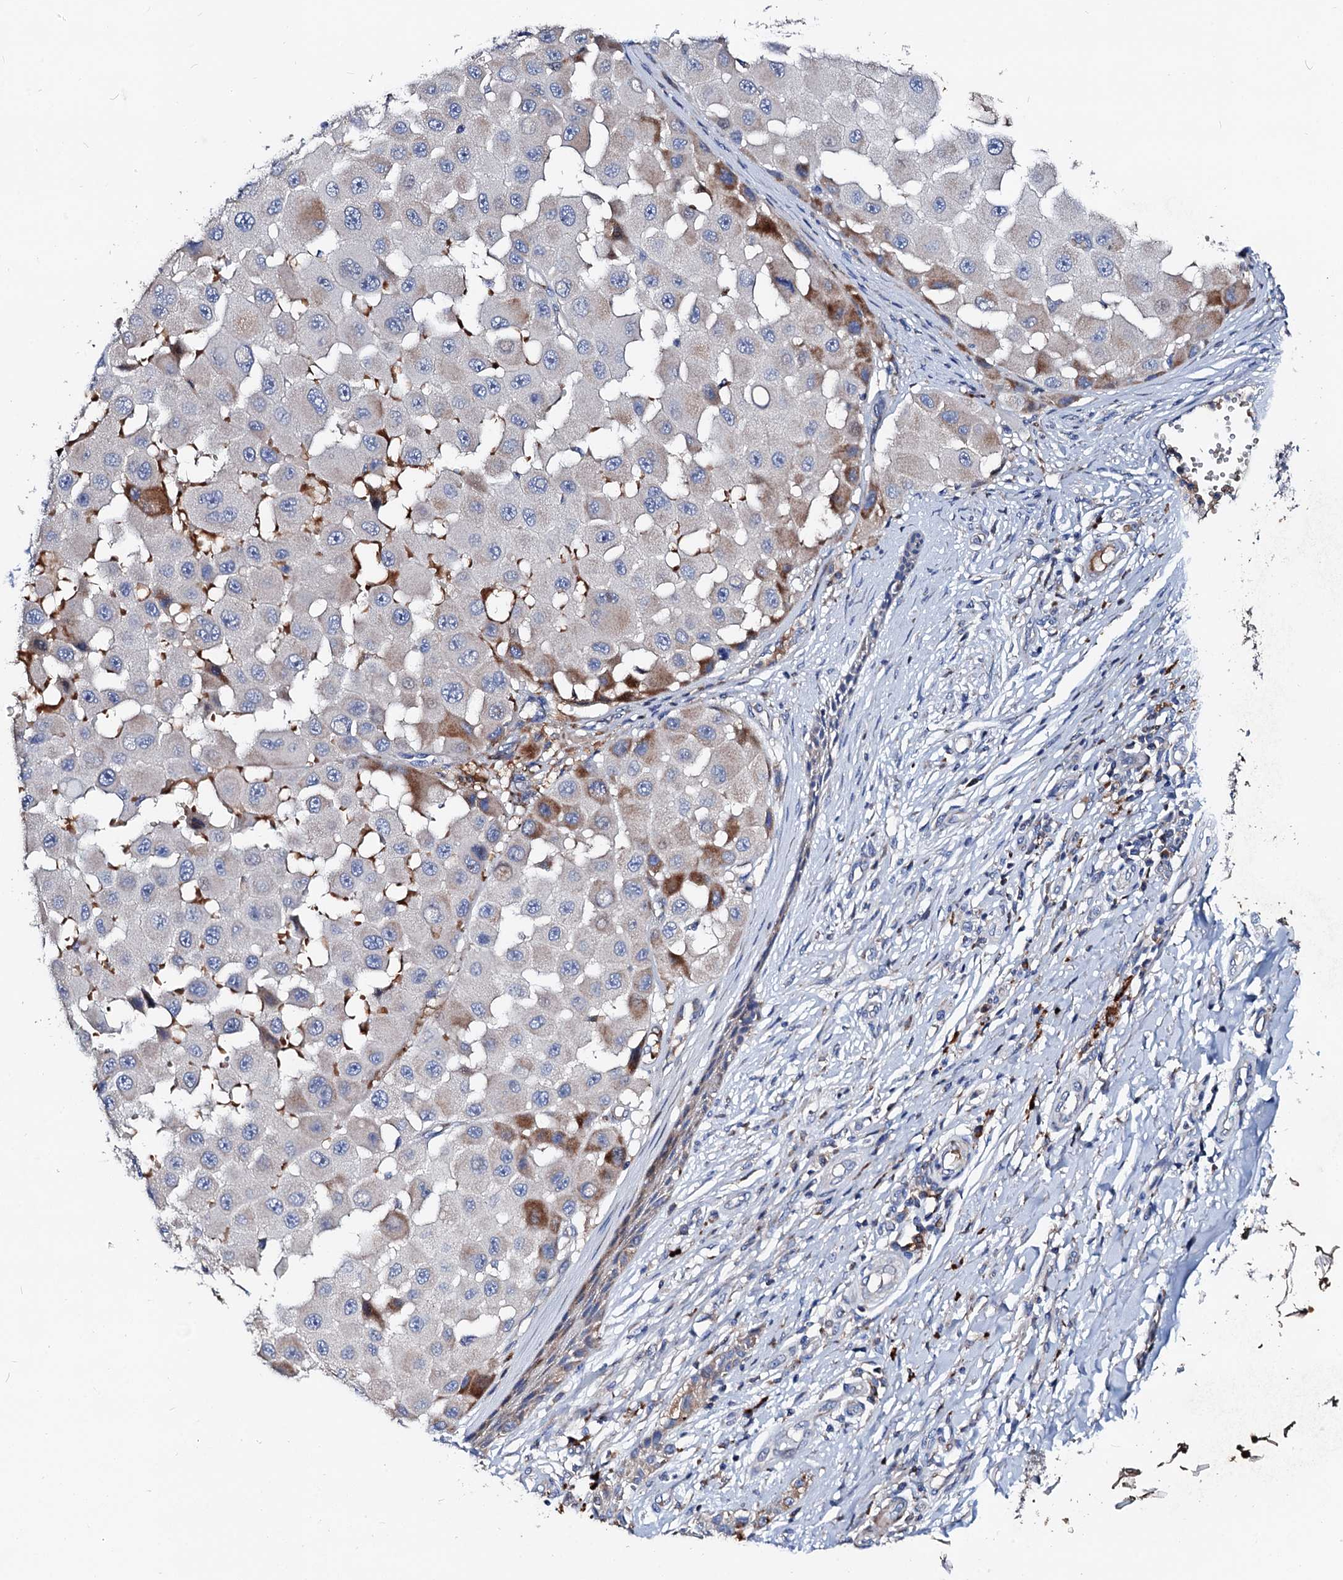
{"staining": {"intensity": "moderate", "quantity": "<25%", "location": "cytoplasmic/membranous"}, "tissue": "melanoma", "cell_type": "Tumor cells", "image_type": "cancer", "snomed": [{"axis": "morphology", "description": "Malignant melanoma, NOS"}, {"axis": "topography", "description": "Skin"}], "caption": "Malignant melanoma stained with DAB (3,3'-diaminobenzidine) immunohistochemistry (IHC) exhibits low levels of moderate cytoplasmic/membranous staining in approximately <25% of tumor cells.", "gene": "SLC10A7", "patient": {"sex": "female", "age": 81}}